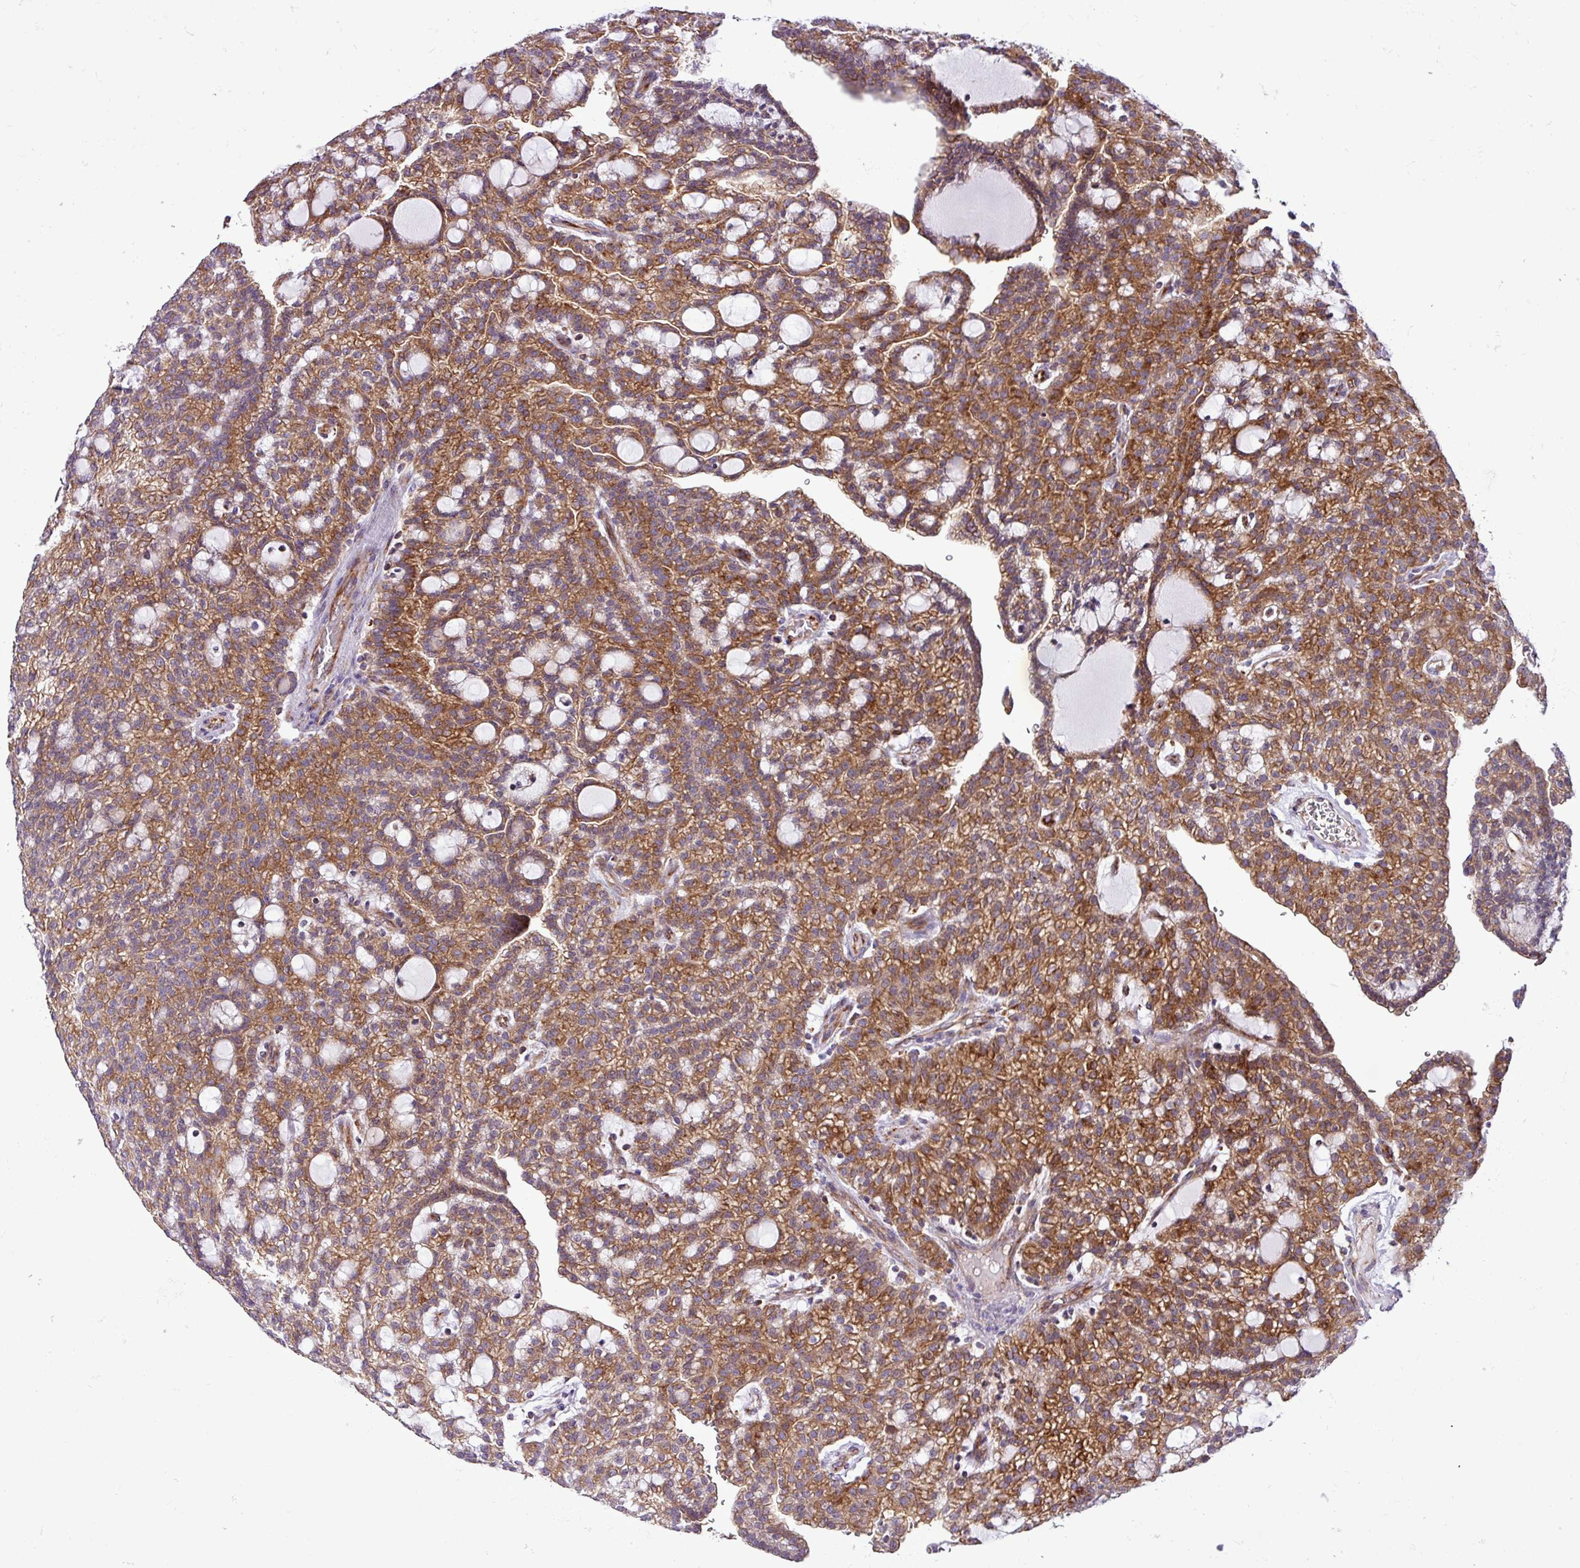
{"staining": {"intensity": "moderate", "quantity": ">75%", "location": "cytoplasmic/membranous"}, "tissue": "renal cancer", "cell_type": "Tumor cells", "image_type": "cancer", "snomed": [{"axis": "morphology", "description": "Adenocarcinoma, NOS"}, {"axis": "topography", "description": "Kidney"}], "caption": "Immunohistochemistry (DAB) staining of renal adenocarcinoma demonstrates moderate cytoplasmic/membranous protein positivity in about >75% of tumor cells. (DAB = brown stain, brightfield microscopy at high magnification).", "gene": "RPL13", "patient": {"sex": "male", "age": 63}}